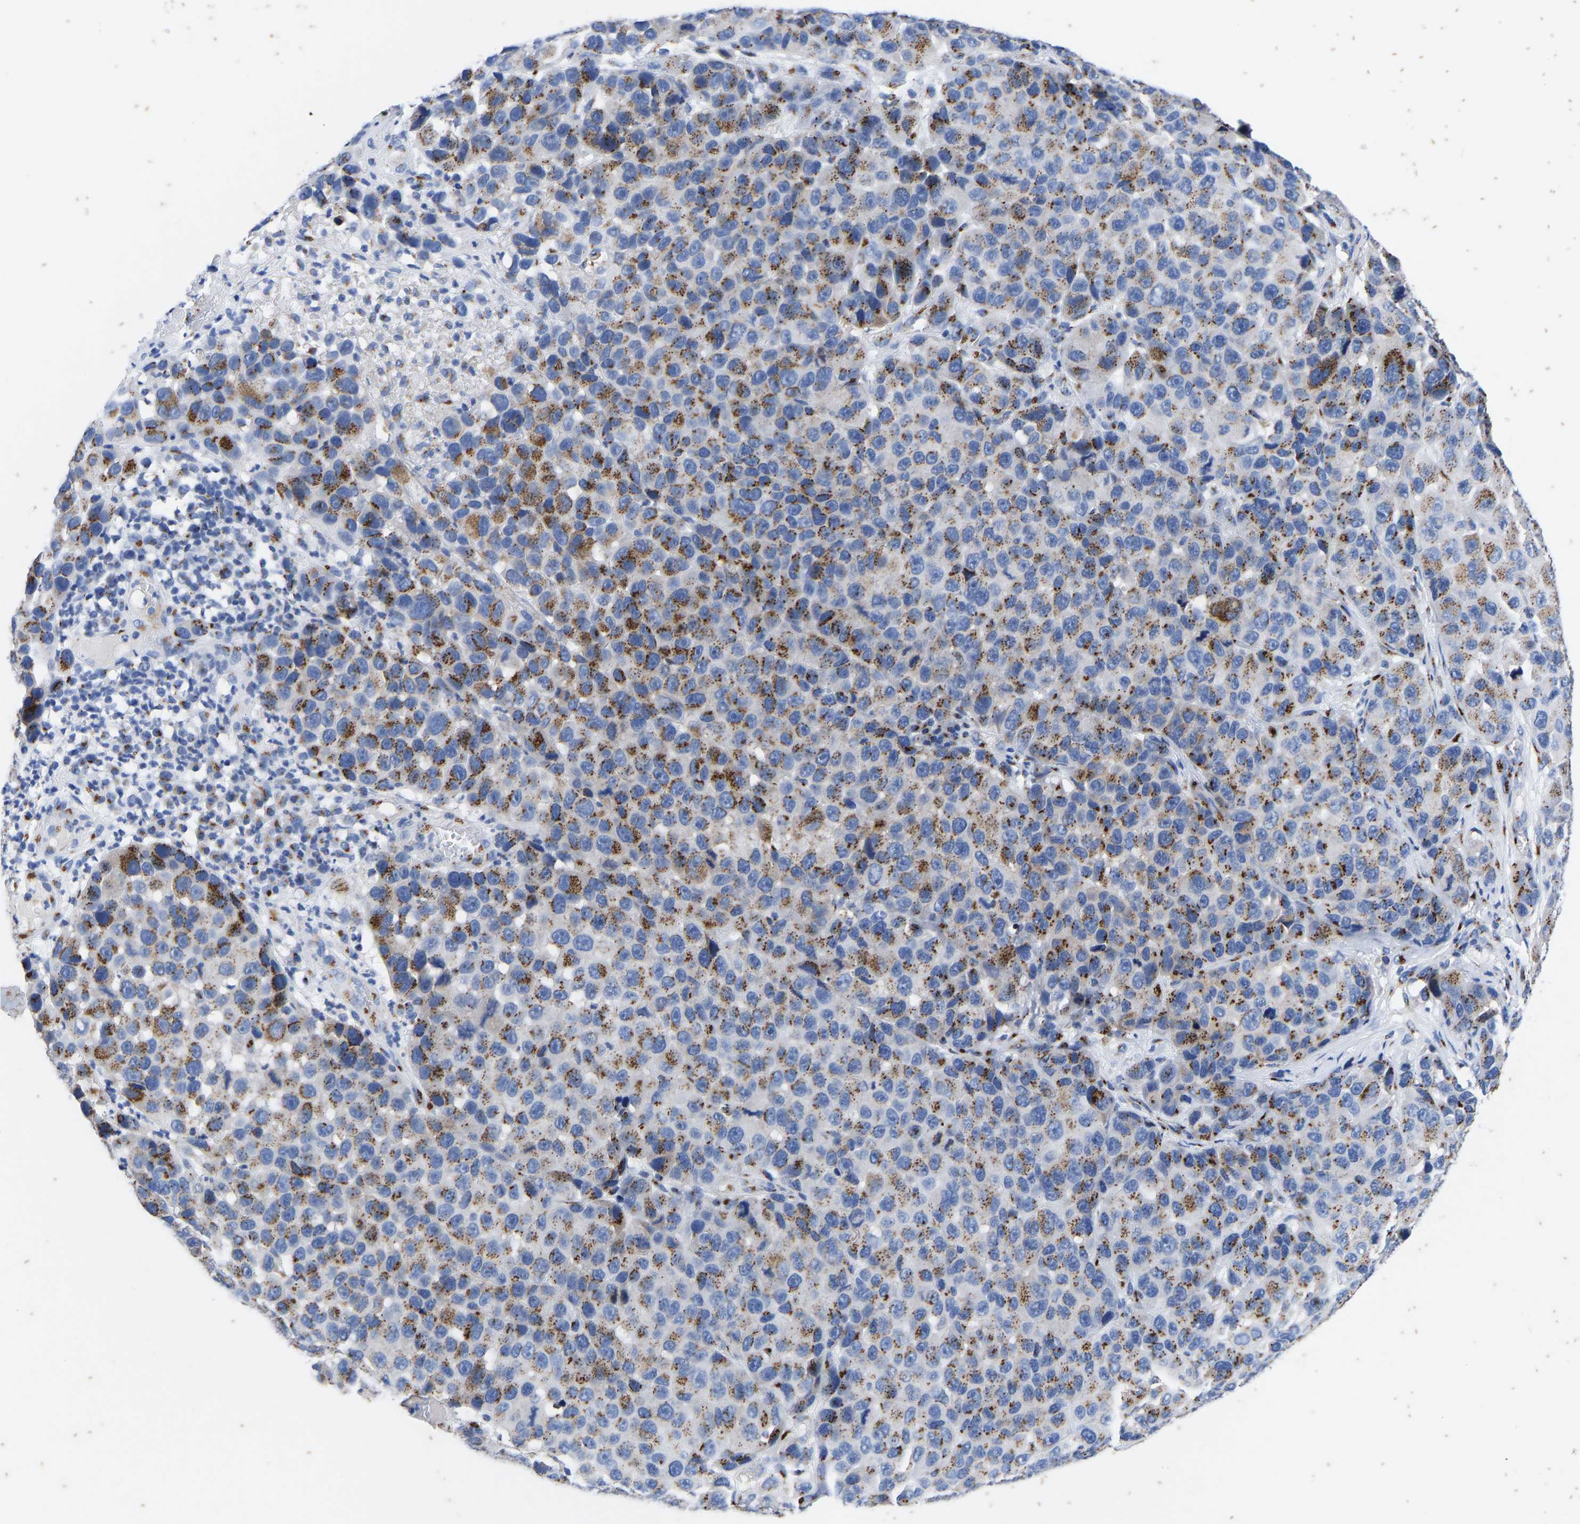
{"staining": {"intensity": "moderate", "quantity": ">75%", "location": "cytoplasmic/membranous"}, "tissue": "melanoma", "cell_type": "Tumor cells", "image_type": "cancer", "snomed": [{"axis": "morphology", "description": "Malignant melanoma, NOS"}, {"axis": "topography", "description": "Skin"}], "caption": "IHC photomicrograph of neoplastic tissue: human malignant melanoma stained using immunohistochemistry (IHC) displays medium levels of moderate protein expression localized specifically in the cytoplasmic/membranous of tumor cells, appearing as a cytoplasmic/membranous brown color.", "gene": "TMEM87A", "patient": {"sex": "male", "age": 53}}